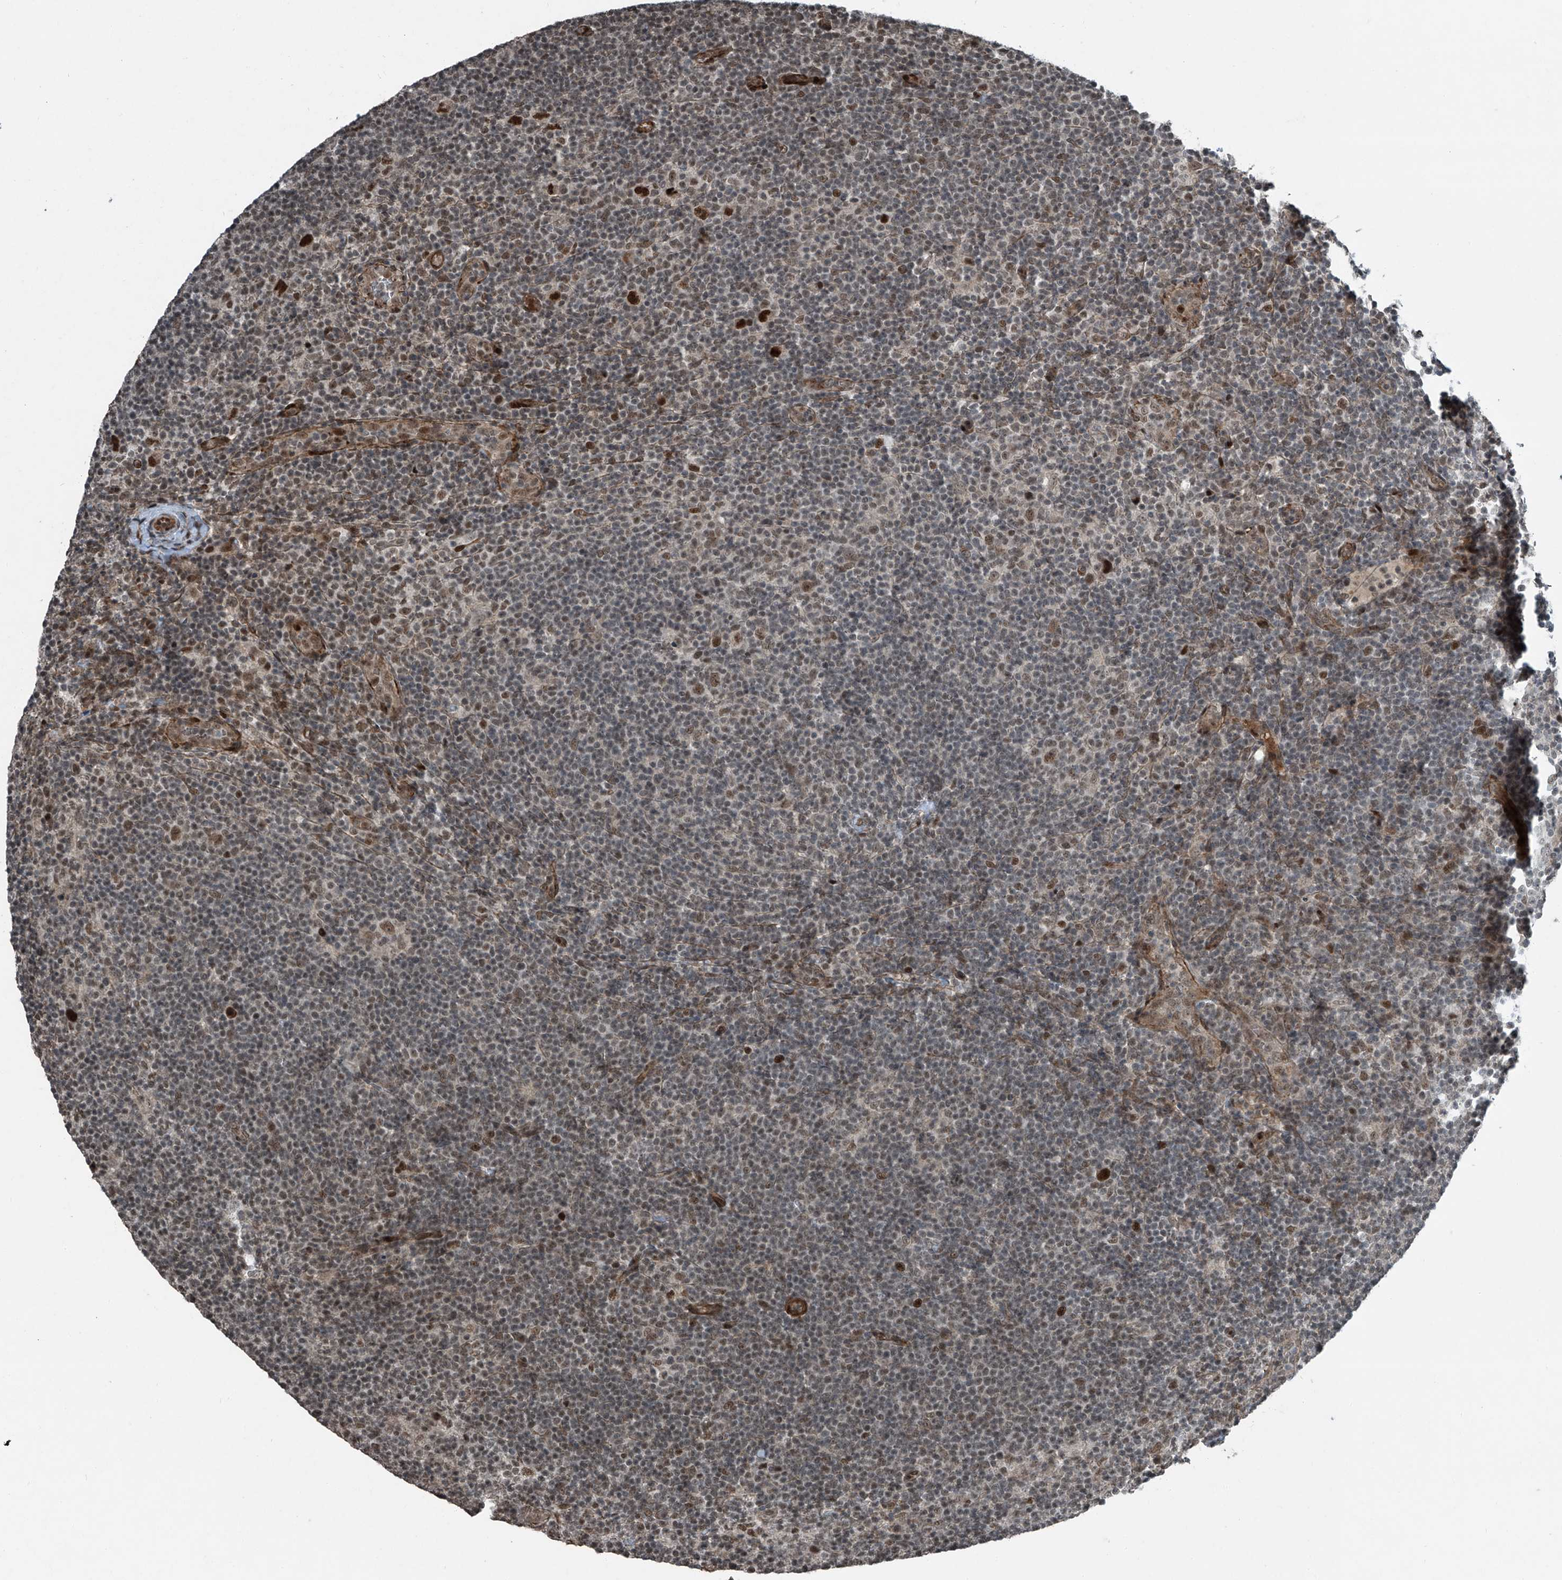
{"staining": {"intensity": "moderate", "quantity": ">75%", "location": "nuclear"}, "tissue": "lymphoma", "cell_type": "Tumor cells", "image_type": "cancer", "snomed": [{"axis": "morphology", "description": "Hodgkin's disease, NOS"}, {"axis": "topography", "description": "Lymph node"}], "caption": "Hodgkin's disease stained with a protein marker demonstrates moderate staining in tumor cells.", "gene": "ZNF570", "patient": {"sex": "female", "age": 57}}